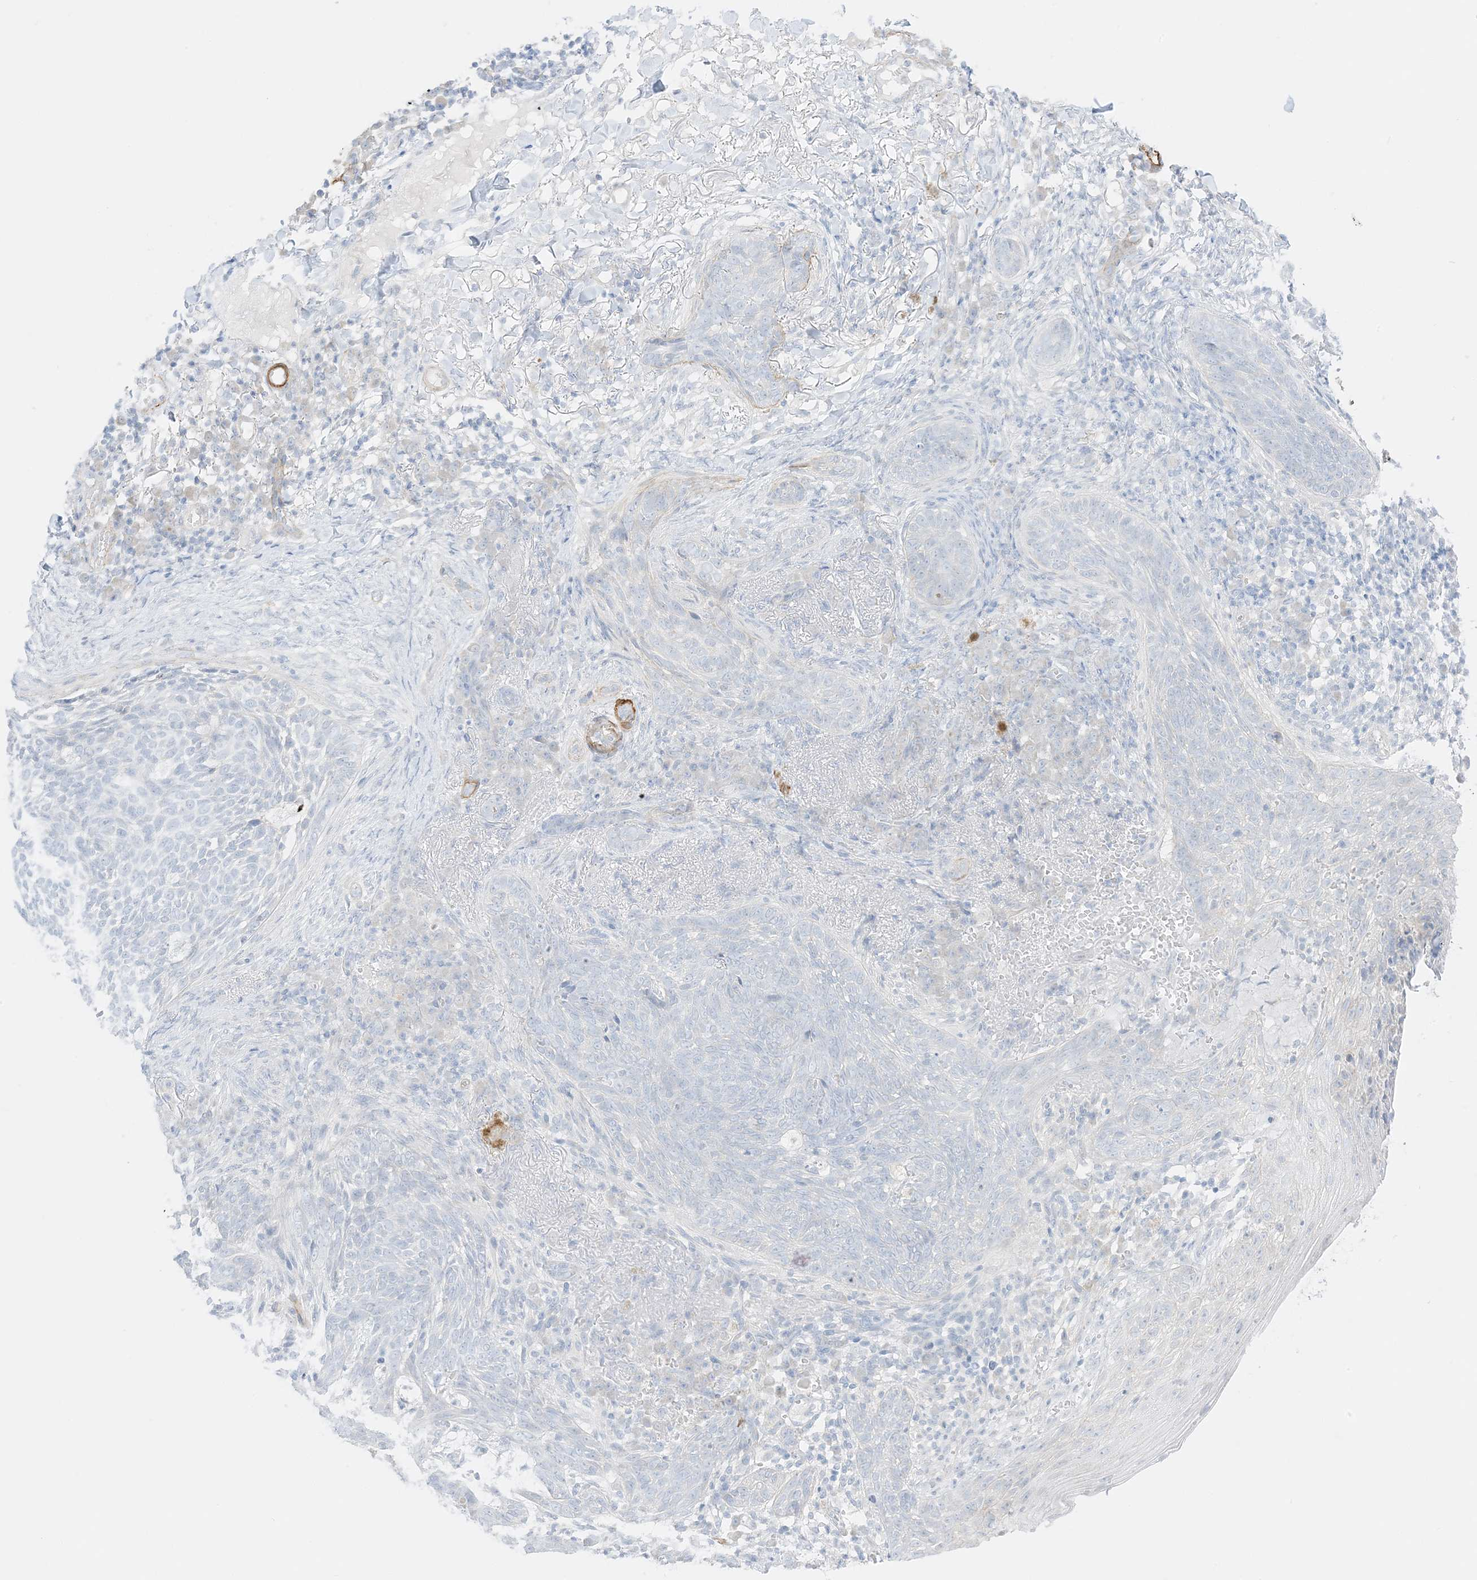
{"staining": {"intensity": "negative", "quantity": "none", "location": "none"}, "tissue": "skin cancer", "cell_type": "Tumor cells", "image_type": "cancer", "snomed": [{"axis": "morphology", "description": "Basal cell carcinoma"}, {"axis": "topography", "description": "Skin"}], "caption": "An immunohistochemistry histopathology image of basal cell carcinoma (skin) is shown. There is no staining in tumor cells of basal cell carcinoma (skin).", "gene": "SLC22A13", "patient": {"sex": "male", "age": 85}}